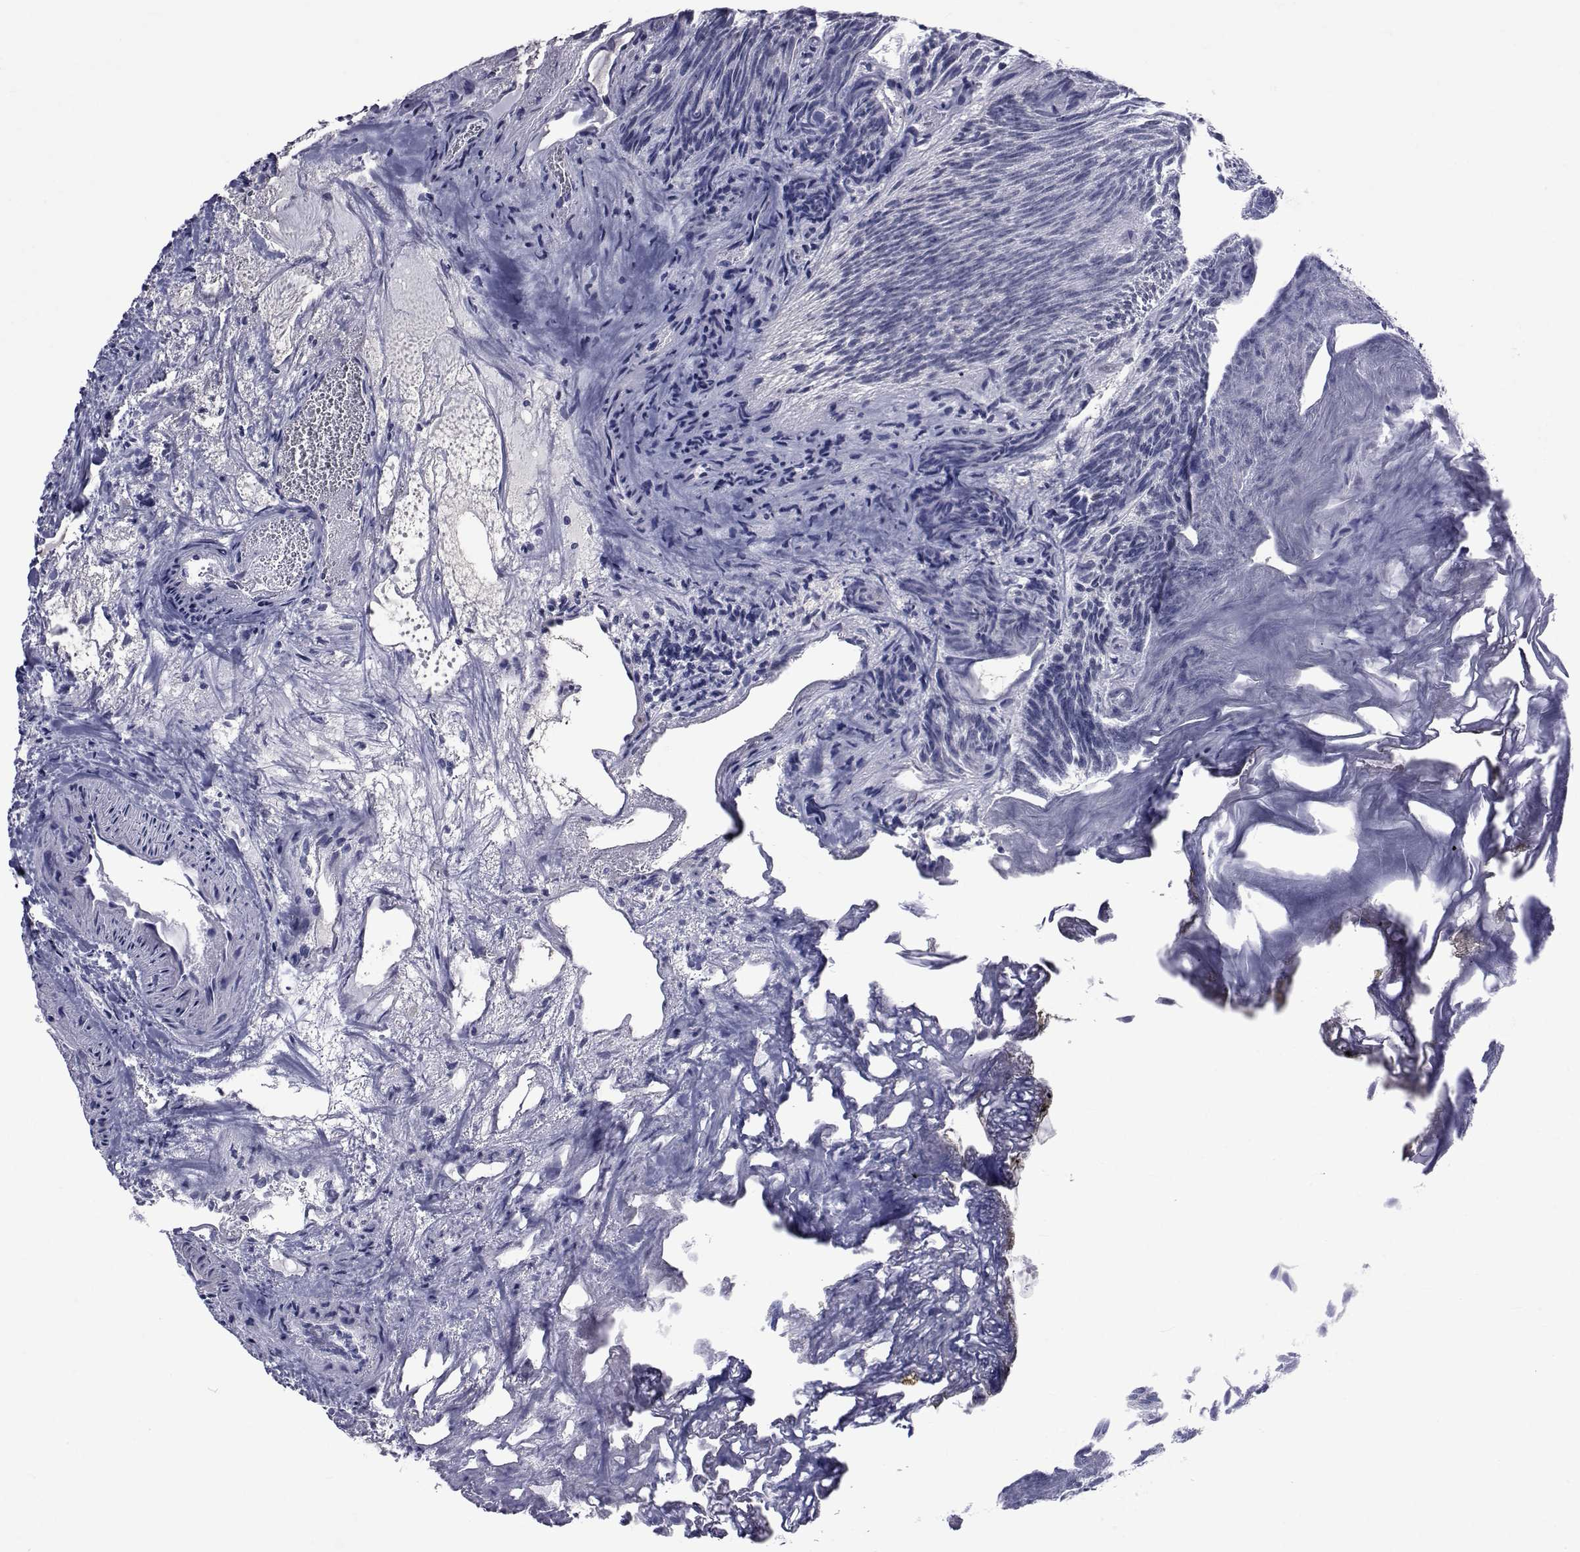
{"staining": {"intensity": "negative", "quantity": "none", "location": "none"}, "tissue": "urothelial cancer", "cell_type": "Tumor cells", "image_type": "cancer", "snomed": [{"axis": "morphology", "description": "Urothelial carcinoma, Low grade"}, {"axis": "topography", "description": "Urinary bladder"}], "caption": "High power microscopy image of an IHC photomicrograph of urothelial cancer, revealing no significant staining in tumor cells.", "gene": "GKAP1", "patient": {"sex": "male", "age": 77}}